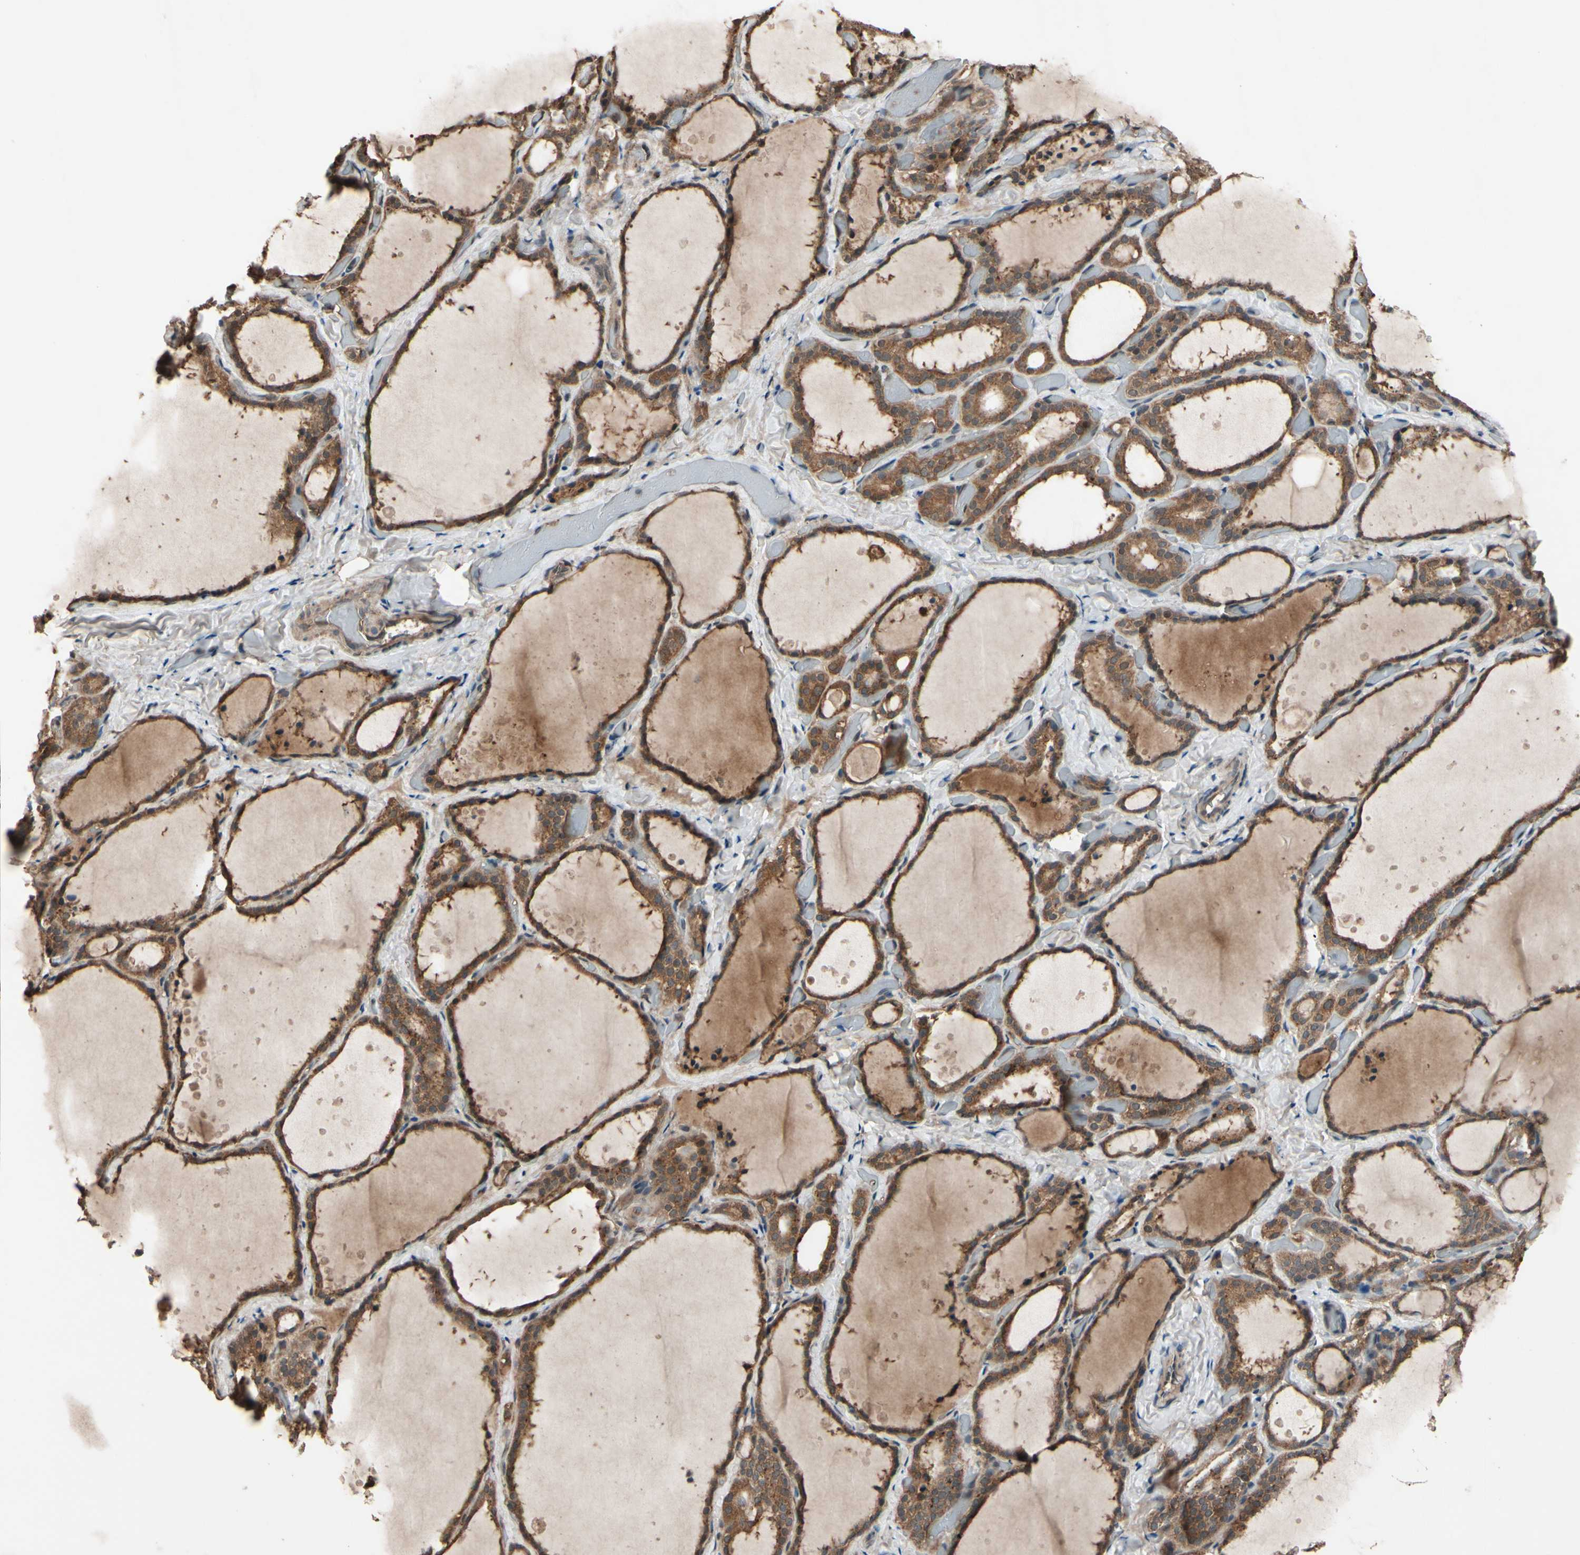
{"staining": {"intensity": "strong", "quantity": ">75%", "location": "cytoplasmic/membranous"}, "tissue": "thyroid gland", "cell_type": "Glandular cells", "image_type": "normal", "snomed": [{"axis": "morphology", "description": "Normal tissue, NOS"}, {"axis": "topography", "description": "Thyroid gland"}], "caption": "The micrograph displays immunohistochemical staining of normal thyroid gland. There is strong cytoplasmic/membranous expression is identified in approximately >75% of glandular cells.", "gene": "PNPLA7", "patient": {"sex": "female", "age": 44}}